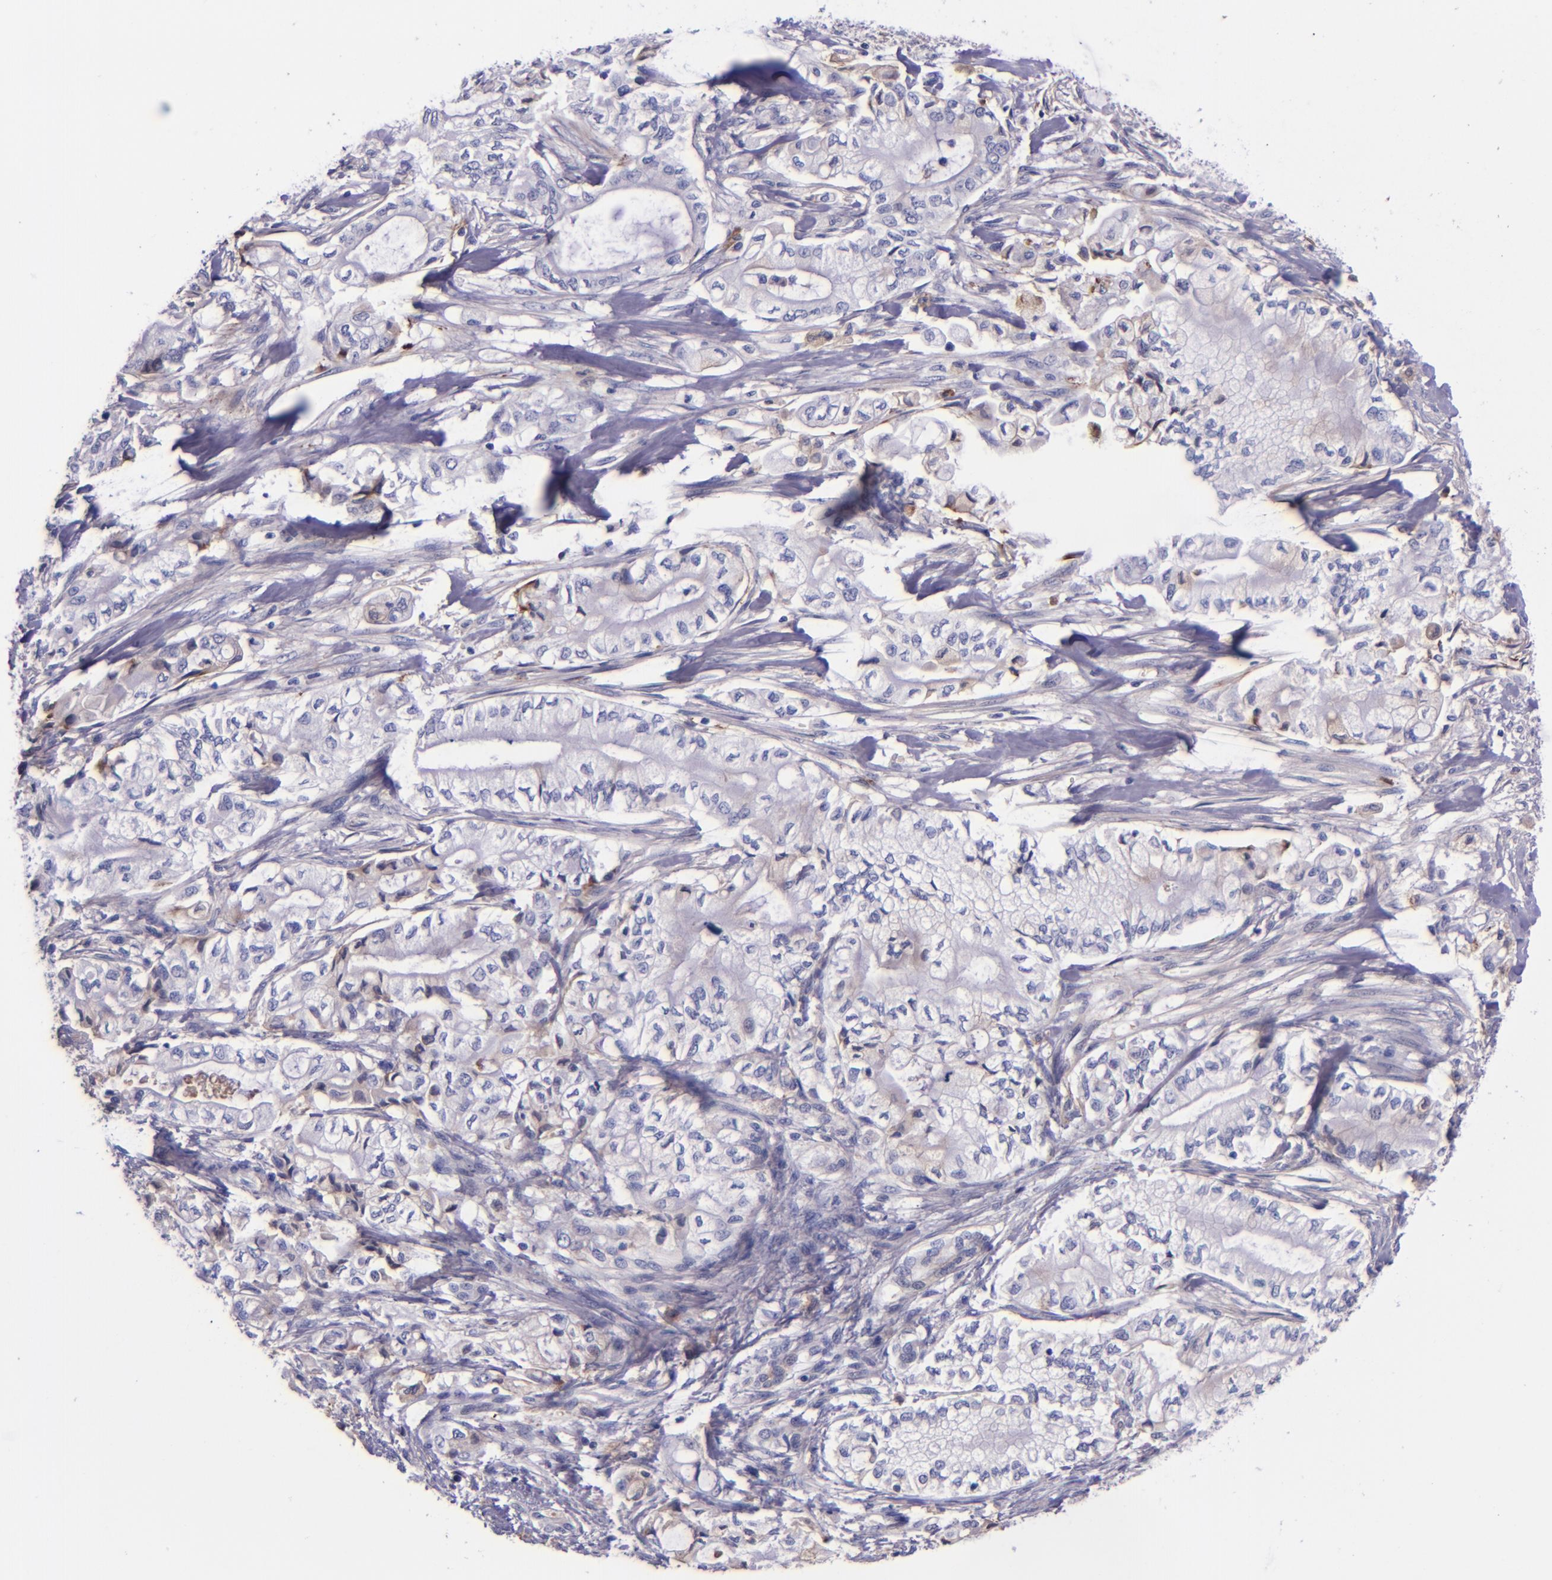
{"staining": {"intensity": "negative", "quantity": "none", "location": "none"}, "tissue": "pancreatic cancer", "cell_type": "Tumor cells", "image_type": "cancer", "snomed": [{"axis": "morphology", "description": "Adenocarcinoma, NOS"}, {"axis": "topography", "description": "Pancreas"}], "caption": "Human pancreatic adenocarcinoma stained for a protein using IHC reveals no staining in tumor cells.", "gene": "KNG1", "patient": {"sex": "male", "age": 79}}